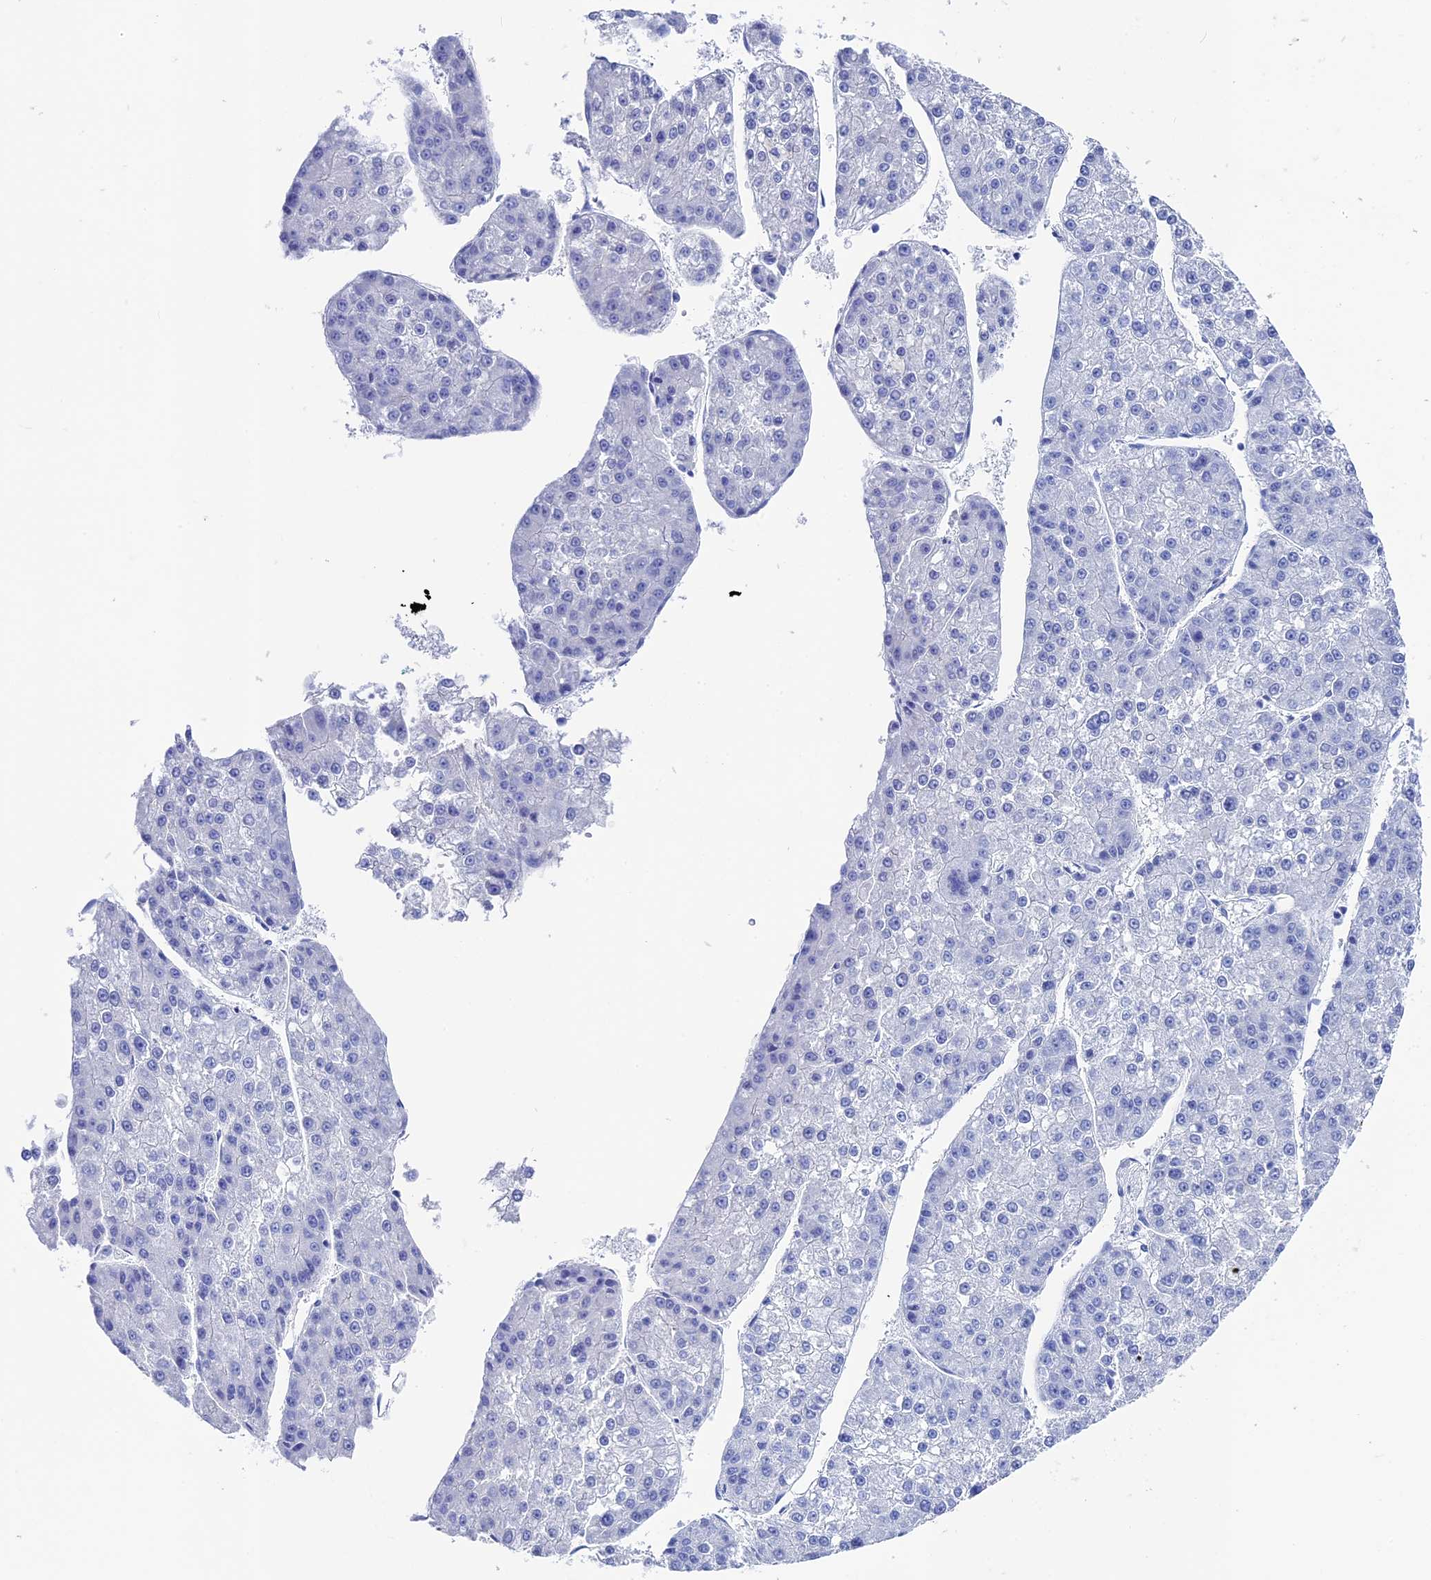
{"staining": {"intensity": "negative", "quantity": "none", "location": "none"}, "tissue": "liver cancer", "cell_type": "Tumor cells", "image_type": "cancer", "snomed": [{"axis": "morphology", "description": "Carcinoma, Hepatocellular, NOS"}, {"axis": "topography", "description": "Liver"}], "caption": "A high-resolution image shows immunohistochemistry (IHC) staining of liver cancer, which reveals no significant staining in tumor cells. (DAB (3,3'-diaminobenzidine) IHC with hematoxylin counter stain).", "gene": "UNC119", "patient": {"sex": "female", "age": 73}}